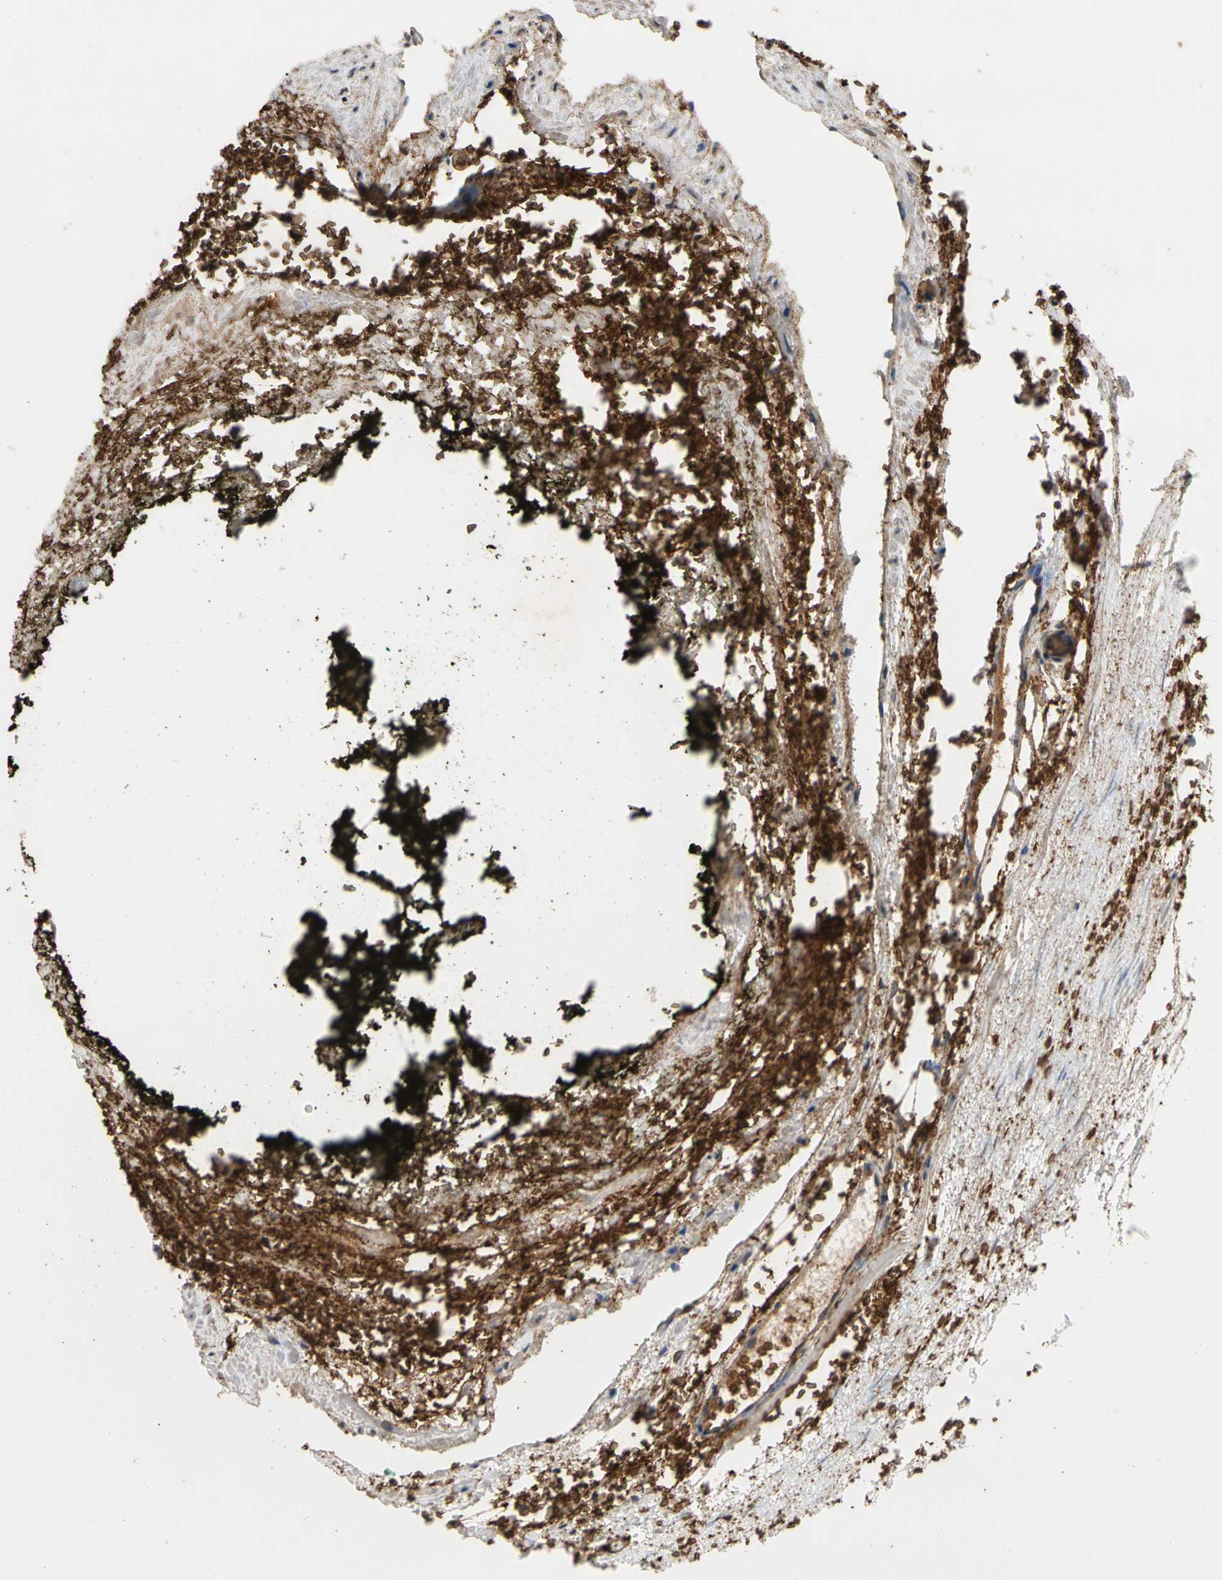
{"staining": {"intensity": "strong", "quantity": ">75%", "location": "cytoplasmic/membranous"}, "tissue": "prostate cancer", "cell_type": "Tumor cells", "image_type": "cancer", "snomed": [{"axis": "morphology", "description": "Adenocarcinoma, High grade"}, {"axis": "topography", "description": "Prostate"}], "caption": "About >75% of tumor cells in human prostate cancer (adenocarcinoma (high-grade)) reveal strong cytoplasmic/membranous protein staining as visualized by brown immunohistochemical staining.", "gene": "RIOK2", "patient": {"sex": "male", "age": 64}}